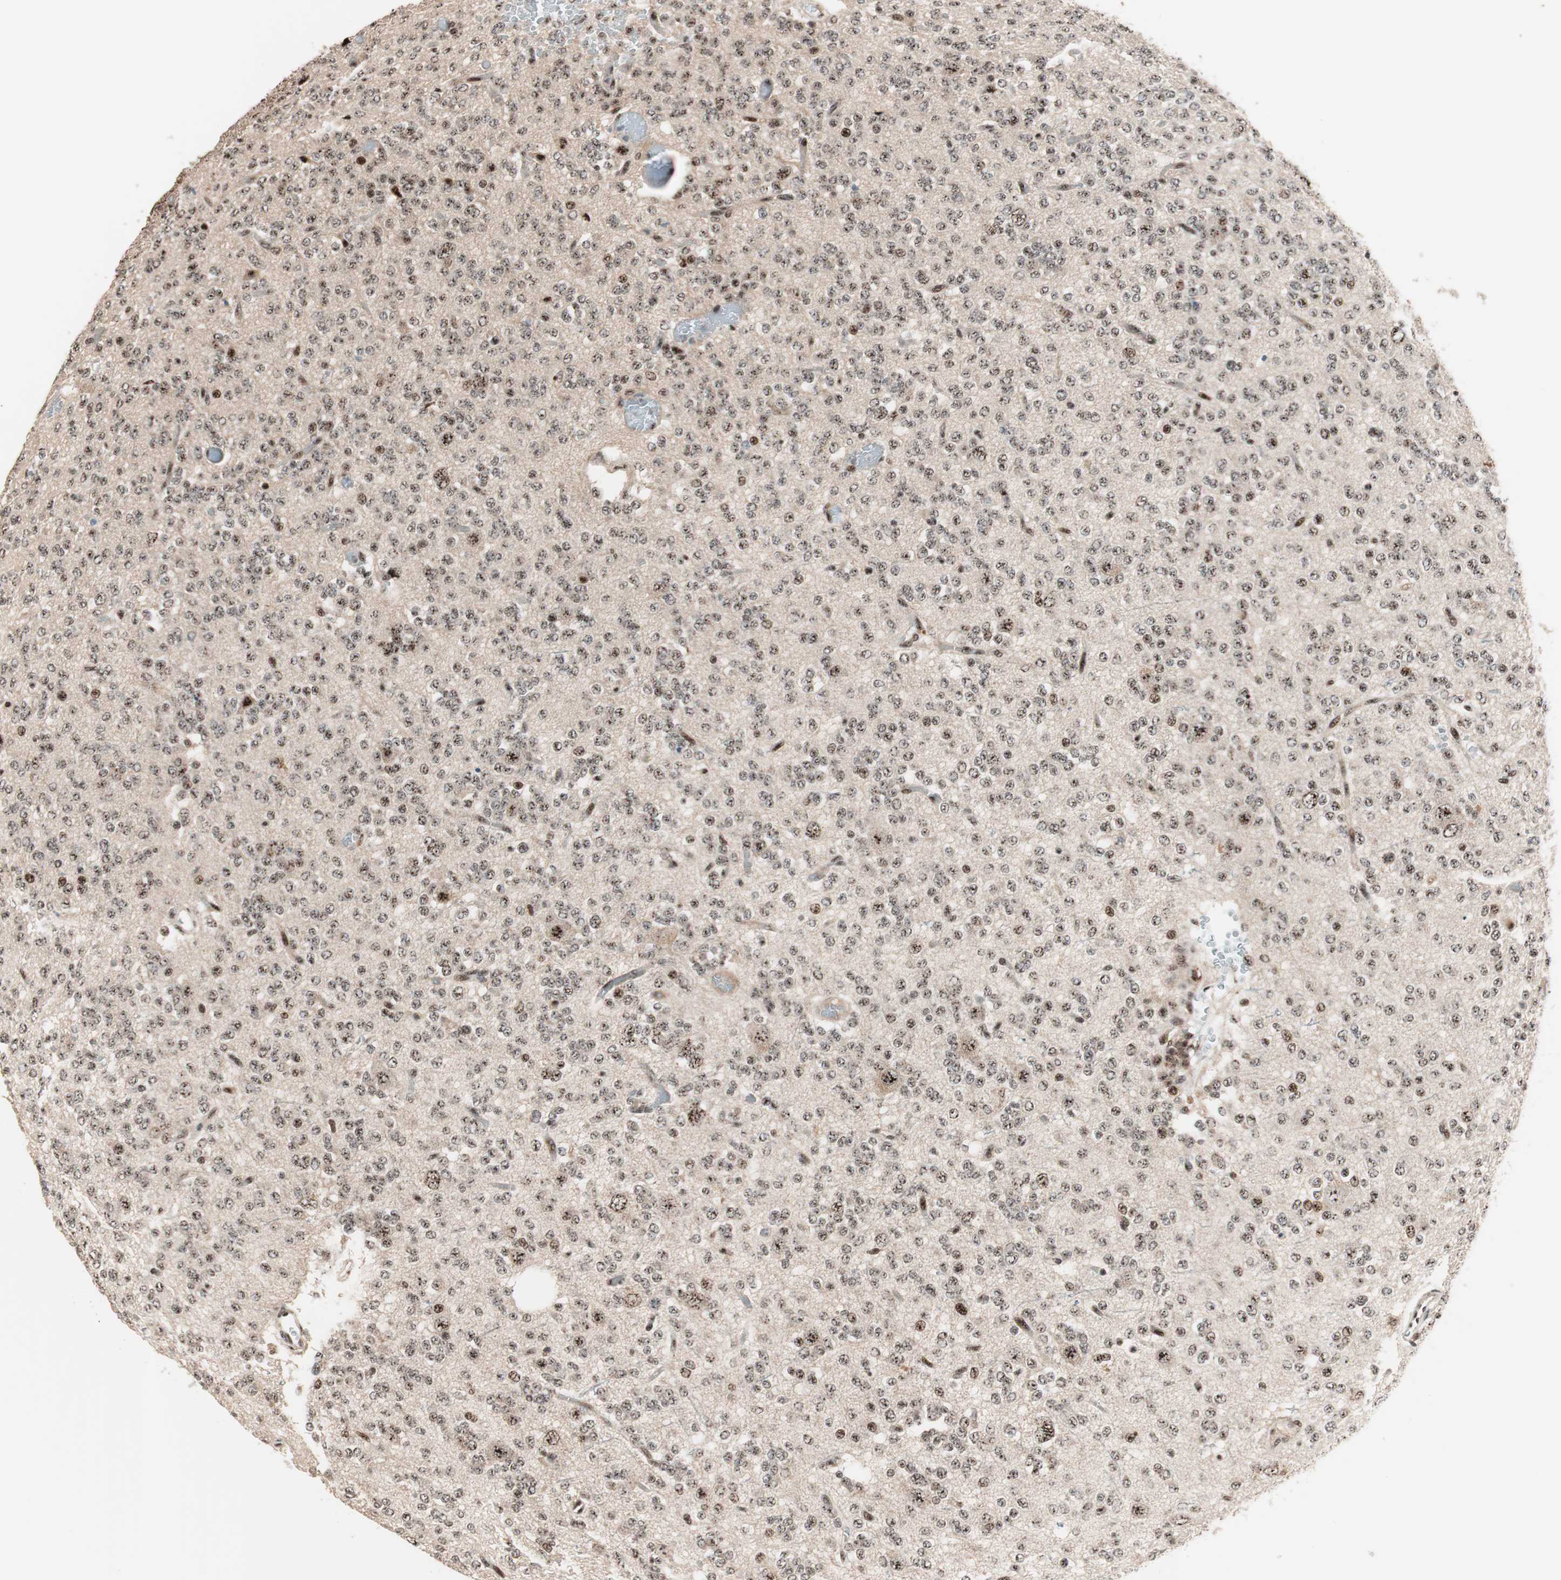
{"staining": {"intensity": "strong", "quantity": ">75%", "location": "cytoplasmic/membranous,nuclear"}, "tissue": "glioma", "cell_type": "Tumor cells", "image_type": "cancer", "snomed": [{"axis": "morphology", "description": "Glioma, malignant, Low grade"}, {"axis": "topography", "description": "Brain"}], "caption": "IHC photomicrograph of human malignant glioma (low-grade) stained for a protein (brown), which shows high levels of strong cytoplasmic/membranous and nuclear expression in about >75% of tumor cells.", "gene": "NR5A2", "patient": {"sex": "male", "age": 38}}